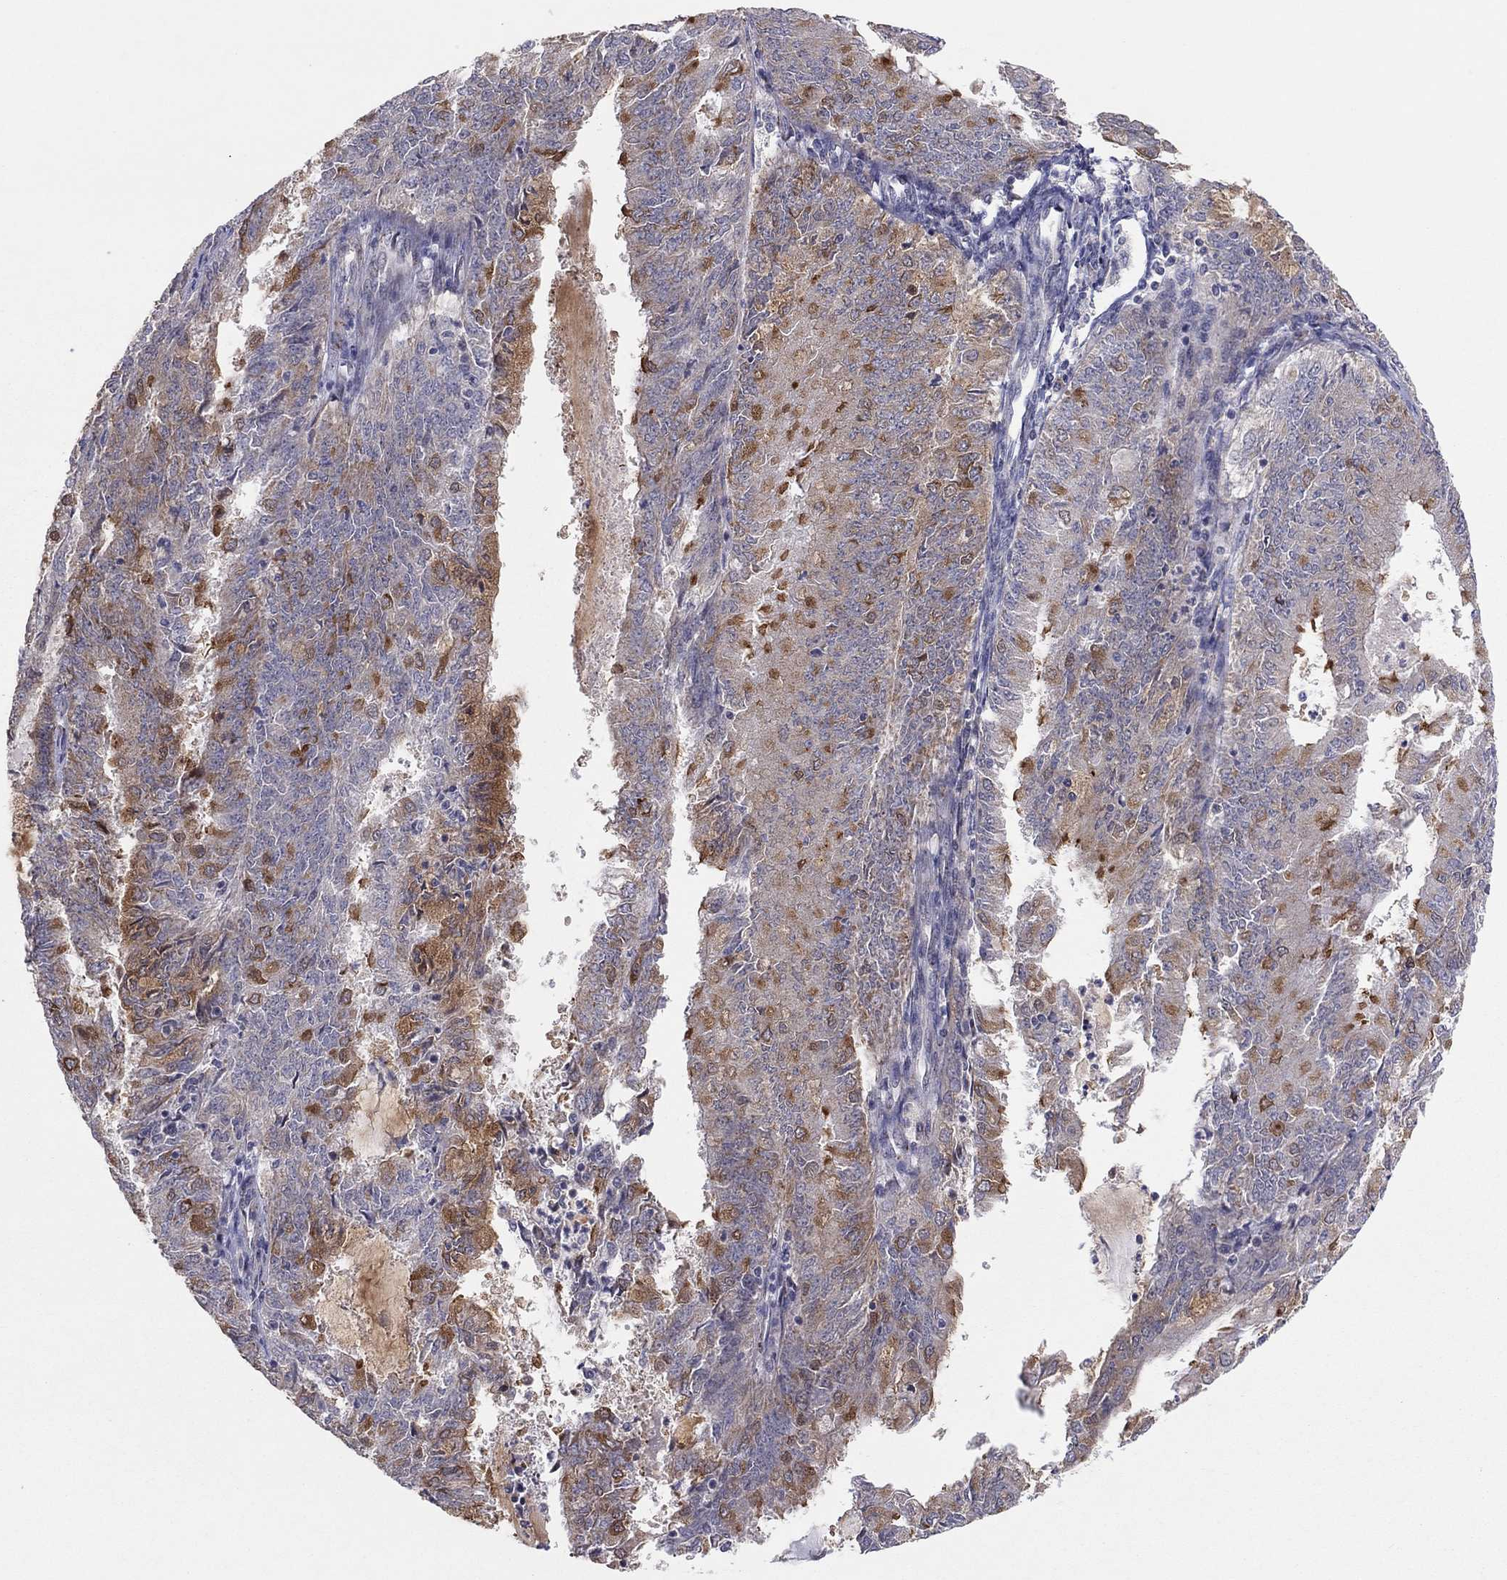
{"staining": {"intensity": "moderate", "quantity": "<25%", "location": "cytoplasmic/membranous"}, "tissue": "endometrial cancer", "cell_type": "Tumor cells", "image_type": "cancer", "snomed": [{"axis": "morphology", "description": "Adenocarcinoma, NOS"}, {"axis": "topography", "description": "Endometrium"}], "caption": "Protein expression by immunohistochemistry (IHC) shows moderate cytoplasmic/membranous positivity in about <25% of tumor cells in endometrial adenocarcinoma.", "gene": "CRACDL", "patient": {"sex": "female", "age": 57}}